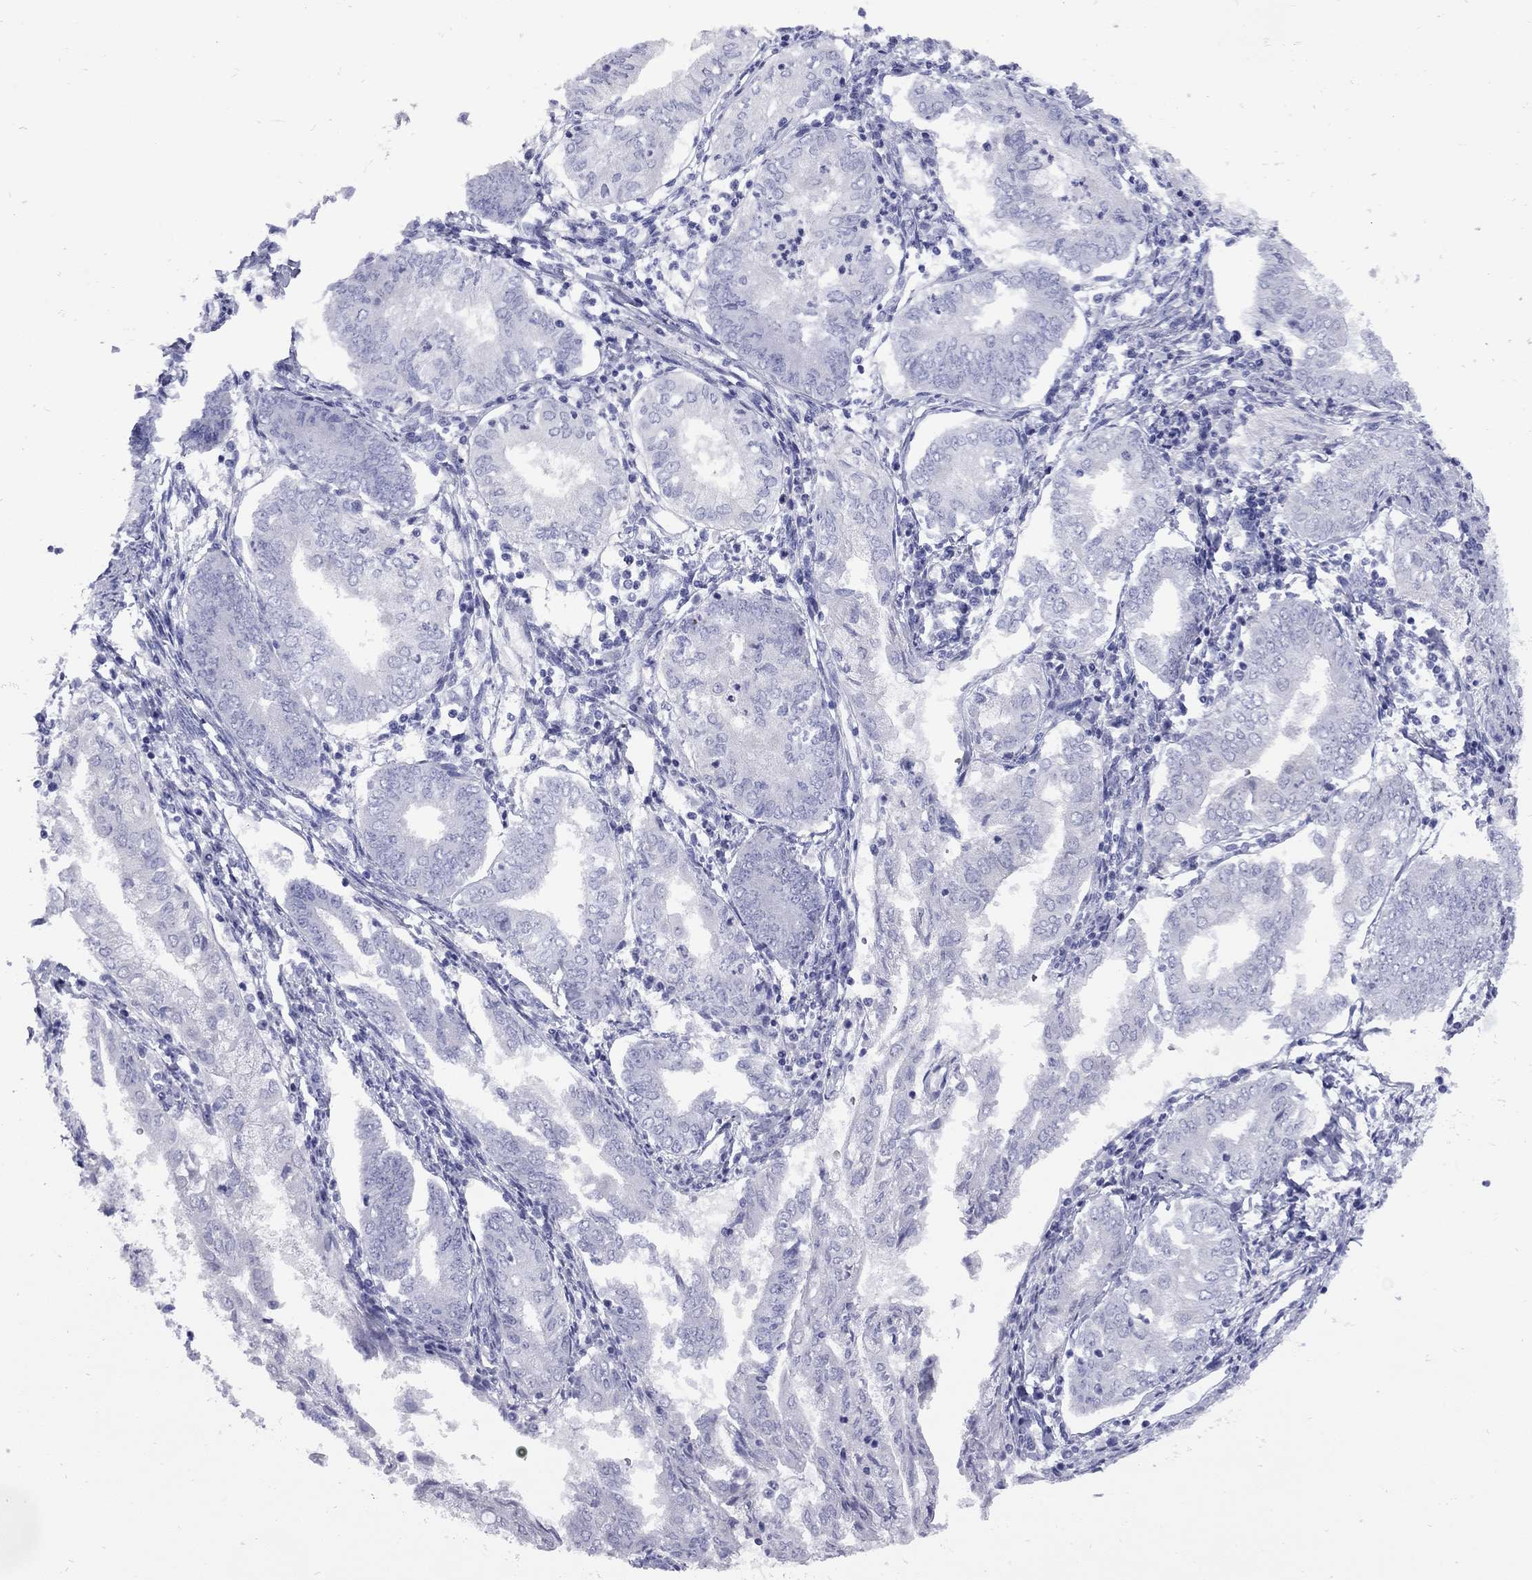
{"staining": {"intensity": "negative", "quantity": "none", "location": "none"}, "tissue": "endometrial cancer", "cell_type": "Tumor cells", "image_type": "cancer", "snomed": [{"axis": "morphology", "description": "Adenocarcinoma, NOS"}, {"axis": "topography", "description": "Endometrium"}], "caption": "Tumor cells show no significant protein staining in endometrial adenocarcinoma. (DAB IHC, high magnification).", "gene": "EPPIN", "patient": {"sex": "female", "age": 68}}